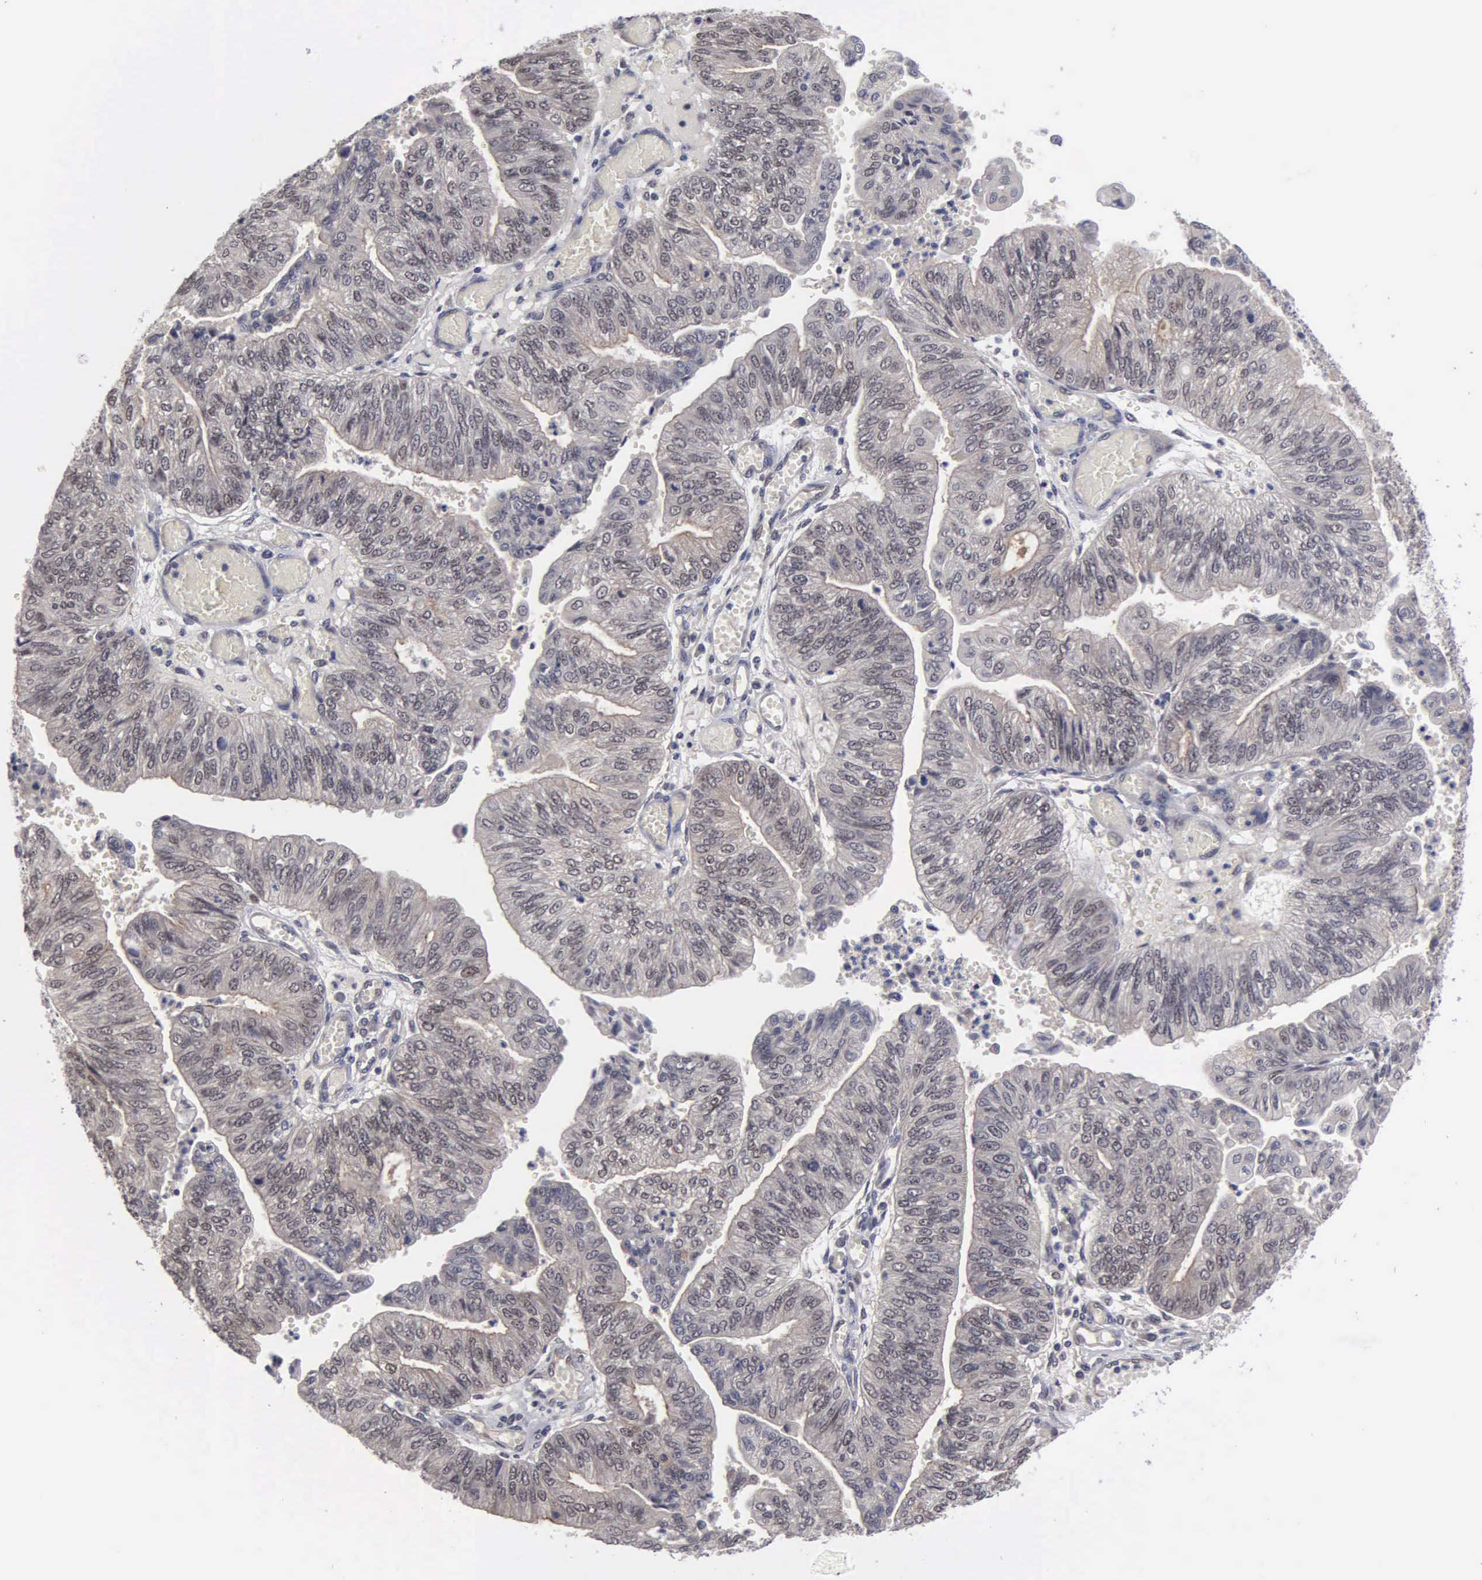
{"staining": {"intensity": "weak", "quantity": "<25%", "location": "nuclear"}, "tissue": "endometrial cancer", "cell_type": "Tumor cells", "image_type": "cancer", "snomed": [{"axis": "morphology", "description": "Adenocarcinoma, NOS"}, {"axis": "topography", "description": "Endometrium"}], "caption": "A micrograph of human endometrial cancer (adenocarcinoma) is negative for staining in tumor cells.", "gene": "ZBTB33", "patient": {"sex": "female", "age": 59}}